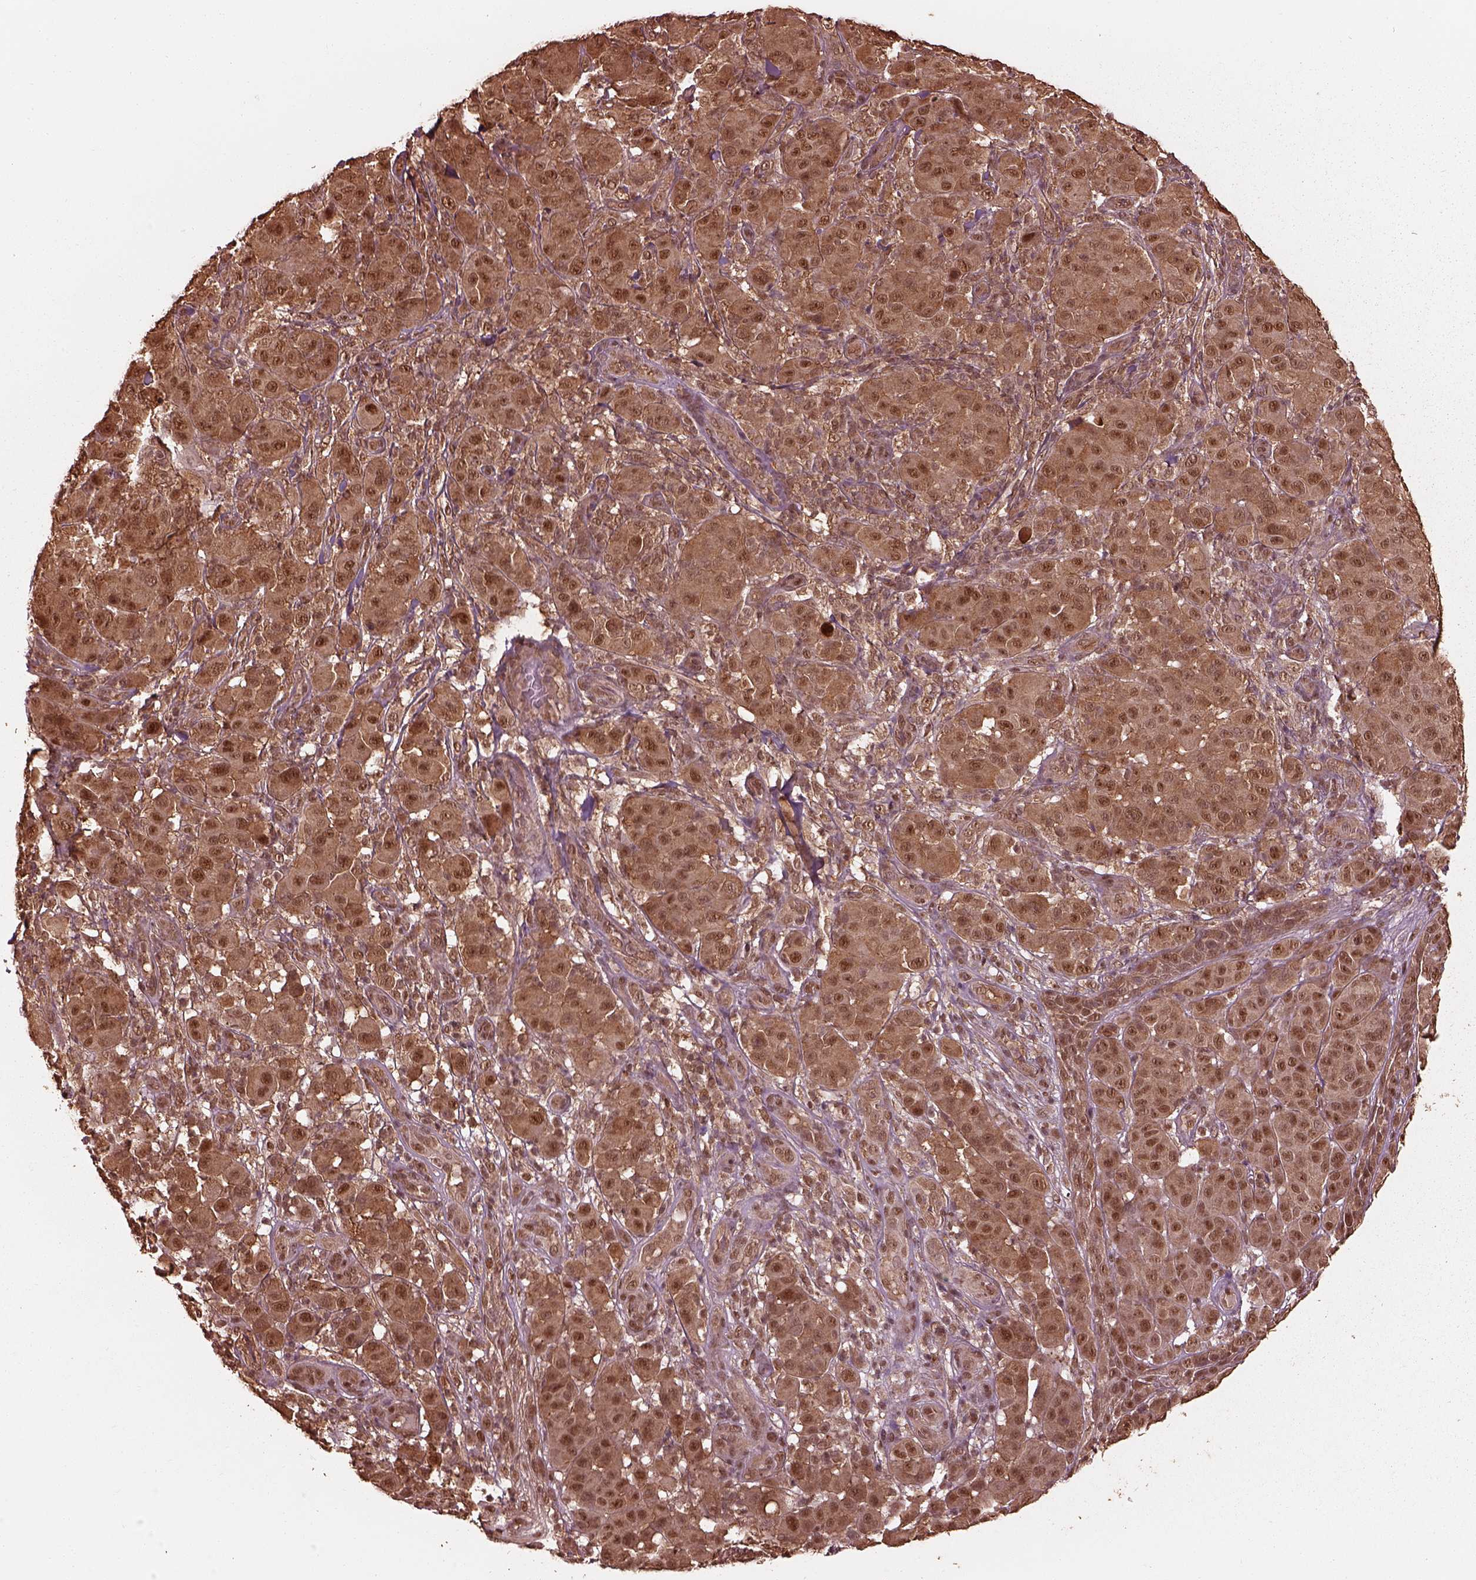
{"staining": {"intensity": "moderate", "quantity": ">75%", "location": "cytoplasmic/membranous,nuclear"}, "tissue": "melanoma", "cell_type": "Tumor cells", "image_type": "cancer", "snomed": [{"axis": "morphology", "description": "Malignant melanoma, NOS"}, {"axis": "topography", "description": "Skin"}], "caption": "Melanoma stained with immunohistochemistry demonstrates moderate cytoplasmic/membranous and nuclear expression in about >75% of tumor cells.", "gene": "PSMC5", "patient": {"sex": "female", "age": 87}}